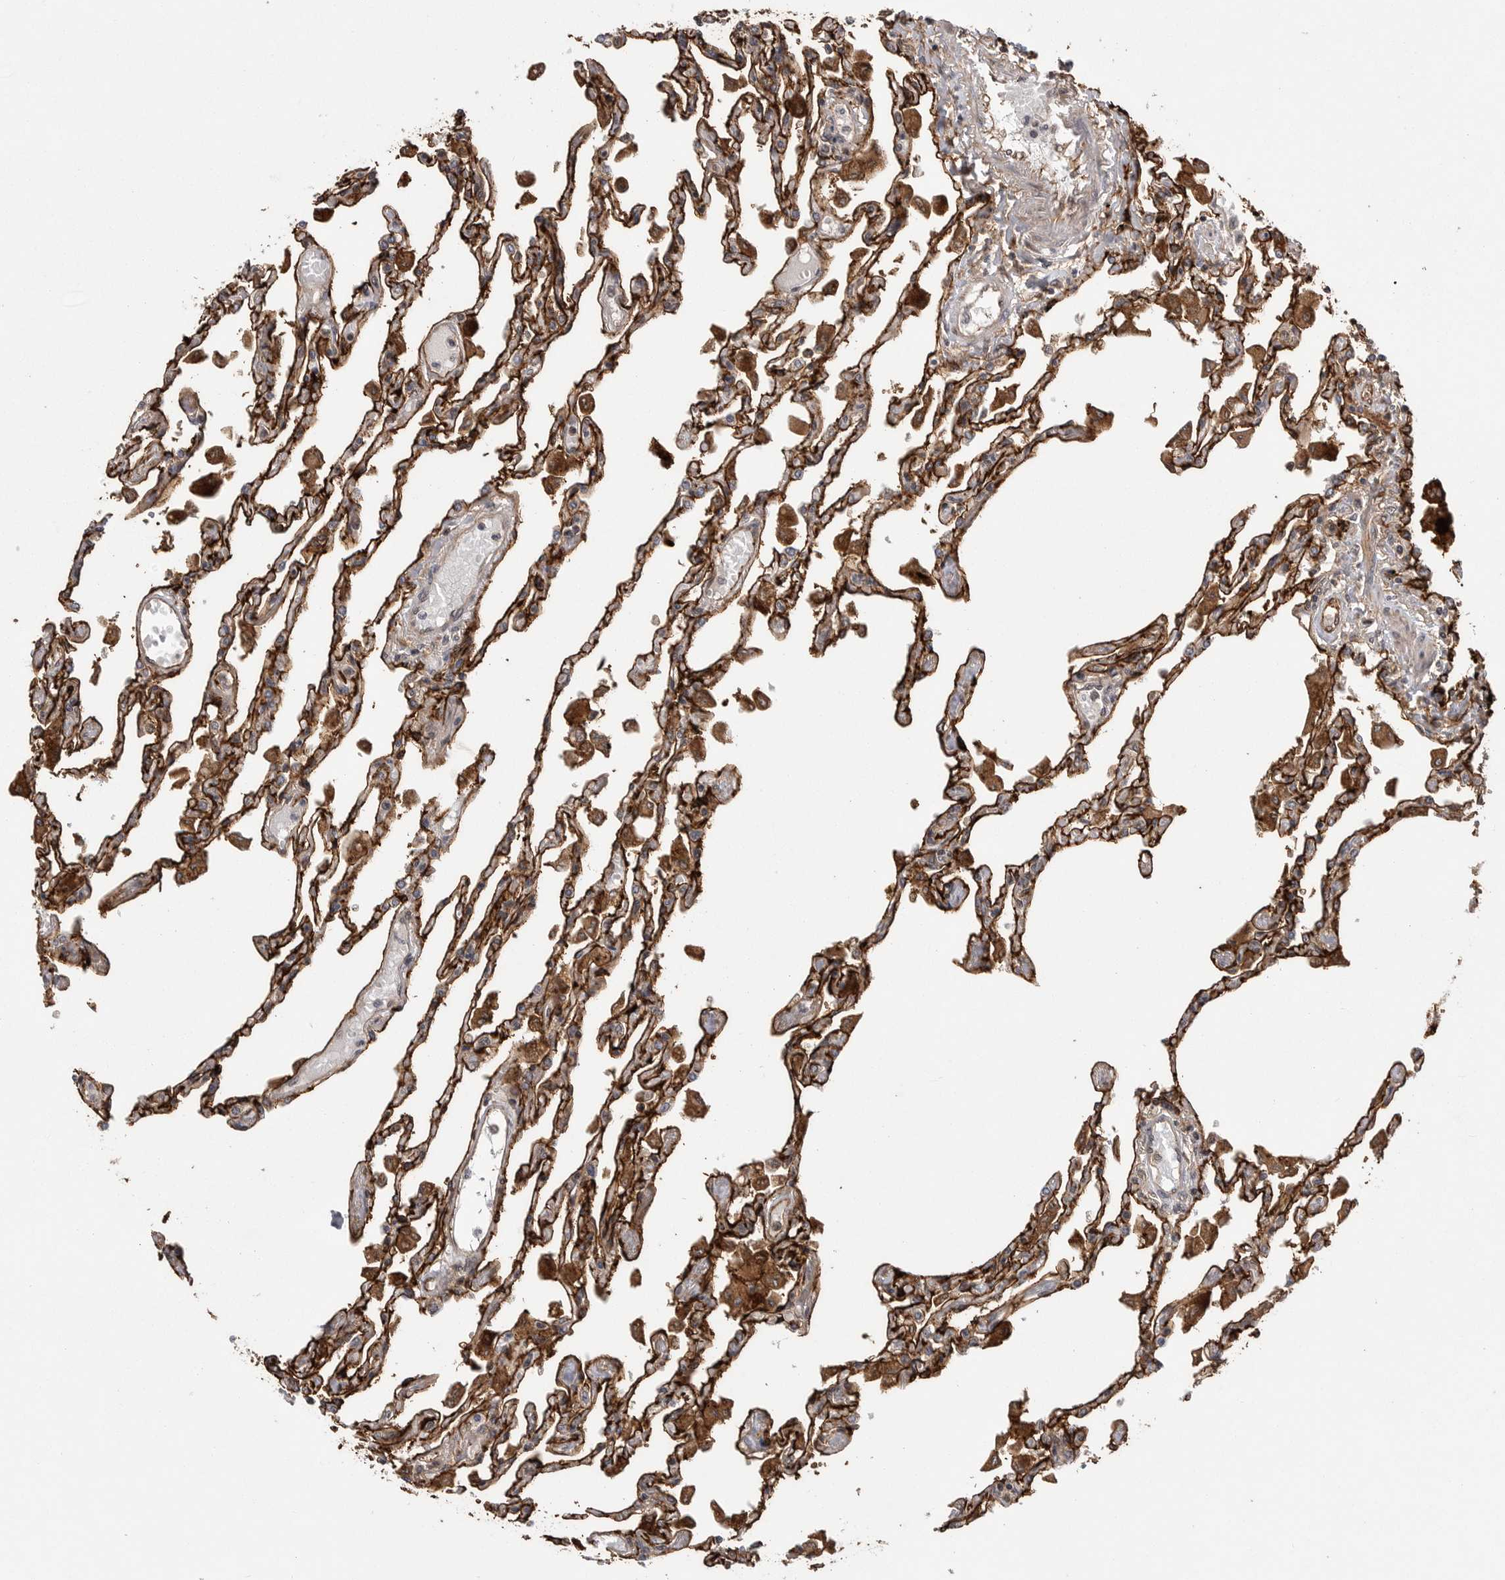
{"staining": {"intensity": "strong", "quantity": ">75%", "location": "cytoplasmic/membranous"}, "tissue": "lung", "cell_type": "Alveolar cells", "image_type": "normal", "snomed": [{"axis": "morphology", "description": "Normal tissue, NOS"}, {"axis": "topography", "description": "Bronchus"}, {"axis": "topography", "description": "Lung"}], "caption": "There is high levels of strong cytoplasmic/membranous expression in alveolar cells of unremarkable lung, as demonstrated by immunohistochemical staining (brown color).", "gene": "NECTIN1", "patient": {"sex": "female", "age": 49}}